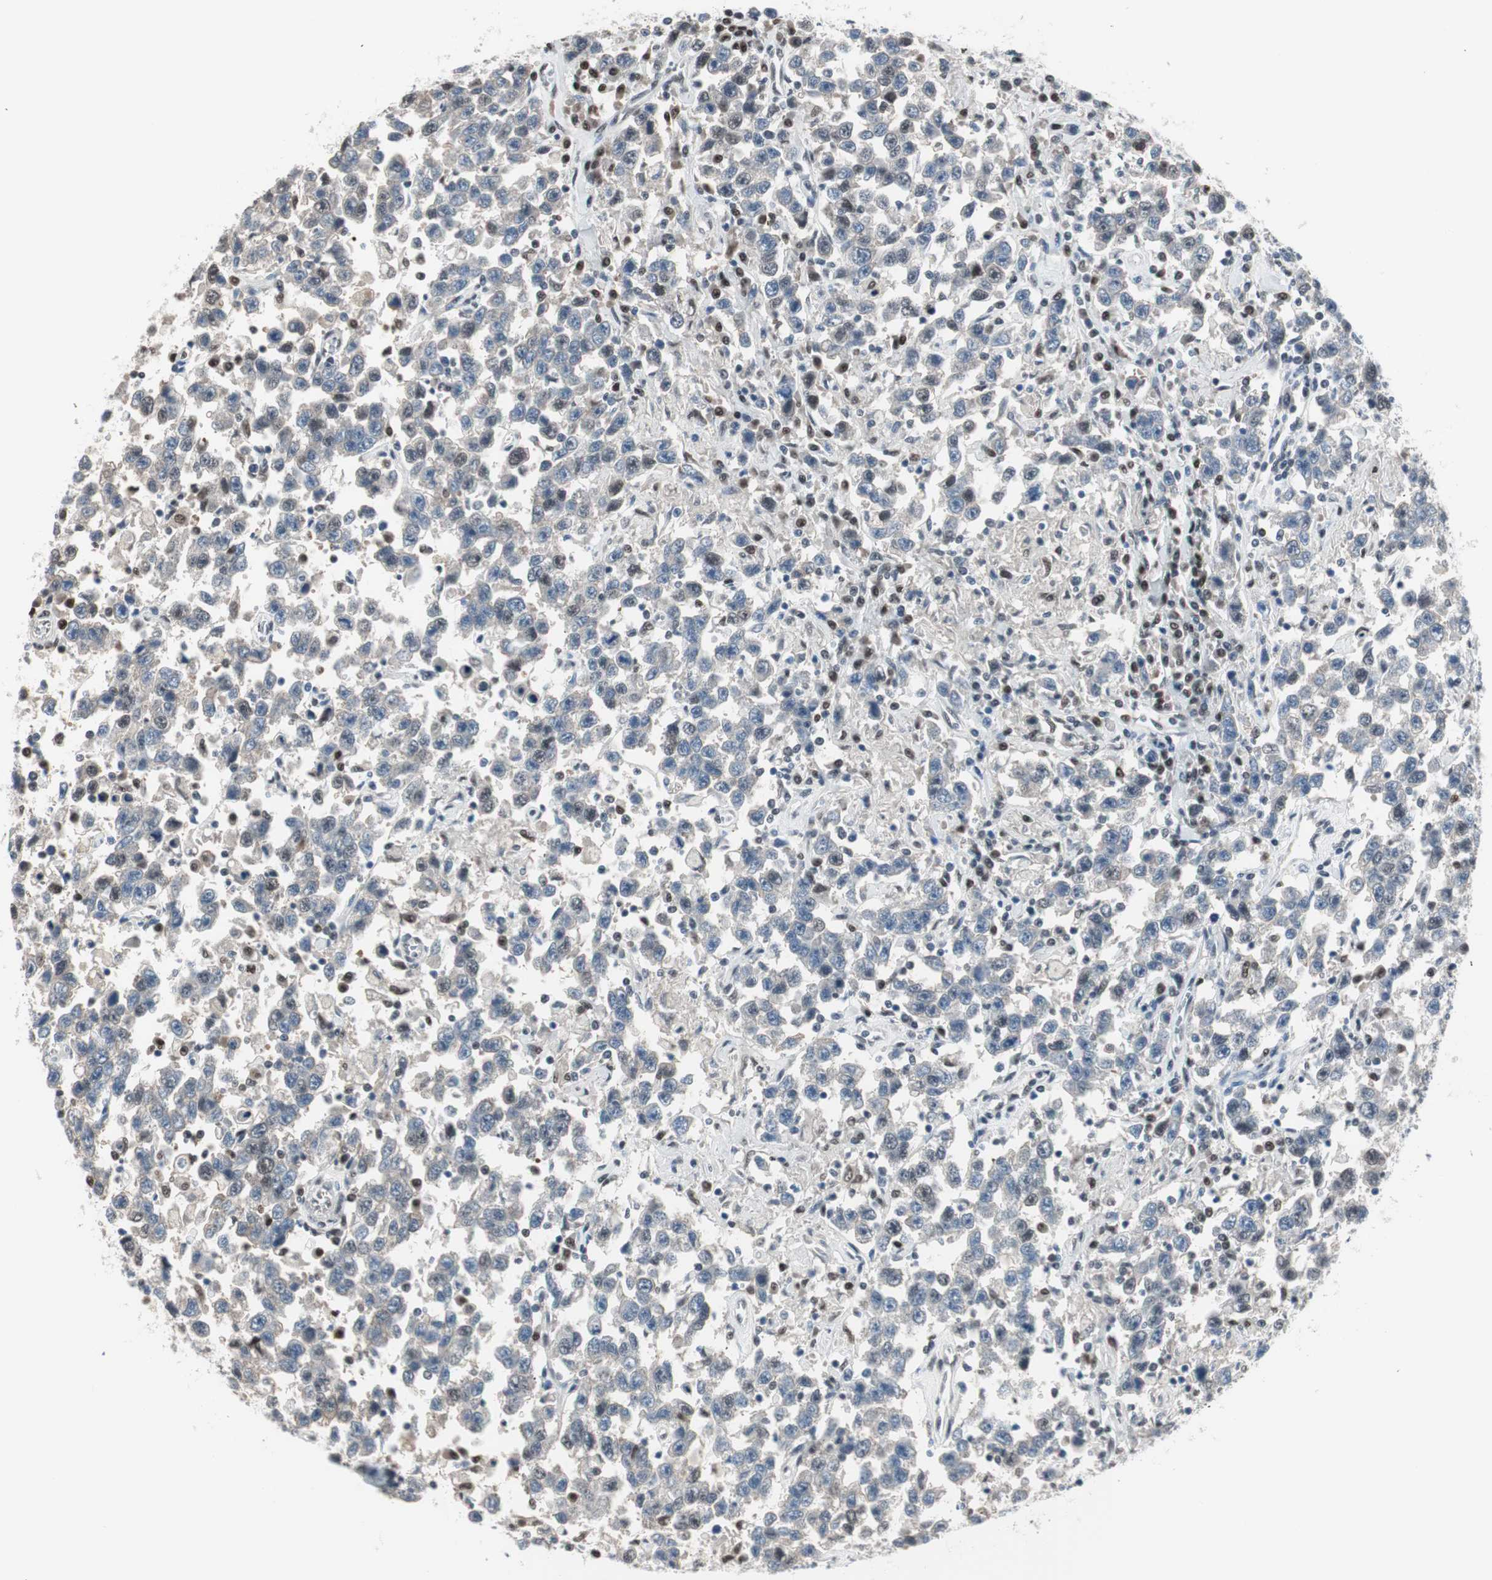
{"staining": {"intensity": "negative", "quantity": "none", "location": "none"}, "tissue": "testis cancer", "cell_type": "Tumor cells", "image_type": "cancer", "snomed": [{"axis": "morphology", "description": "Seminoma, NOS"}, {"axis": "topography", "description": "Testis"}], "caption": "Protein analysis of testis cancer shows no significant positivity in tumor cells.", "gene": "LONP2", "patient": {"sex": "male", "age": 41}}